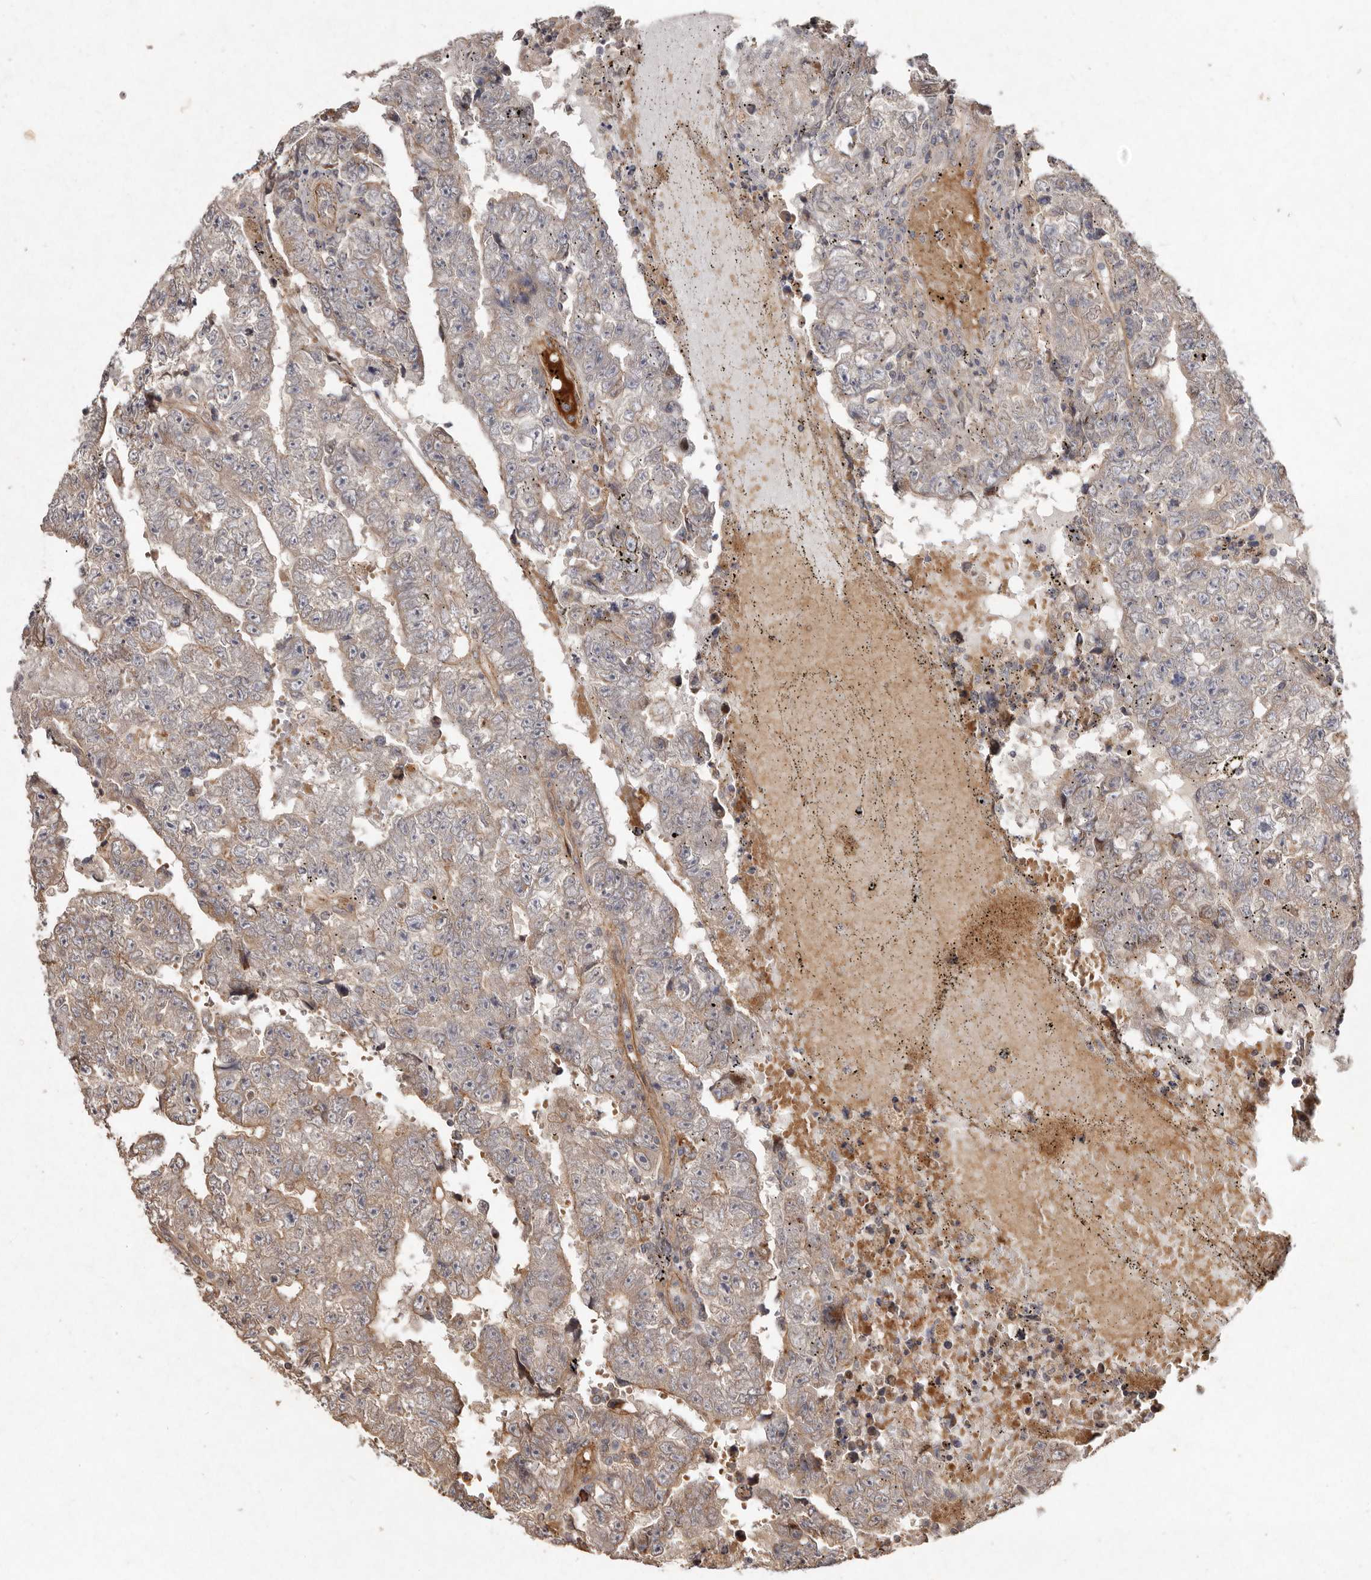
{"staining": {"intensity": "weak", "quantity": "25%-75%", "location": "cytoplasmic/membranous"}, "tissue": "testis cancer", "cell_type": "Tumor cells", "image_type": "cancer", "snomed": [{"axis": "morphology", "description": "Carcinoma, Embryonal, NOS"}, {"axis": "topography", "description": "Testis"}], "caption": "Testis cancer stained with a brown dye demonstrates weak cytoplasmic/membranous positive expression in about 25%-75% of tumor cells.", "gene": "SEMA3A", "patient": {"sex": "male", "age": 25}}